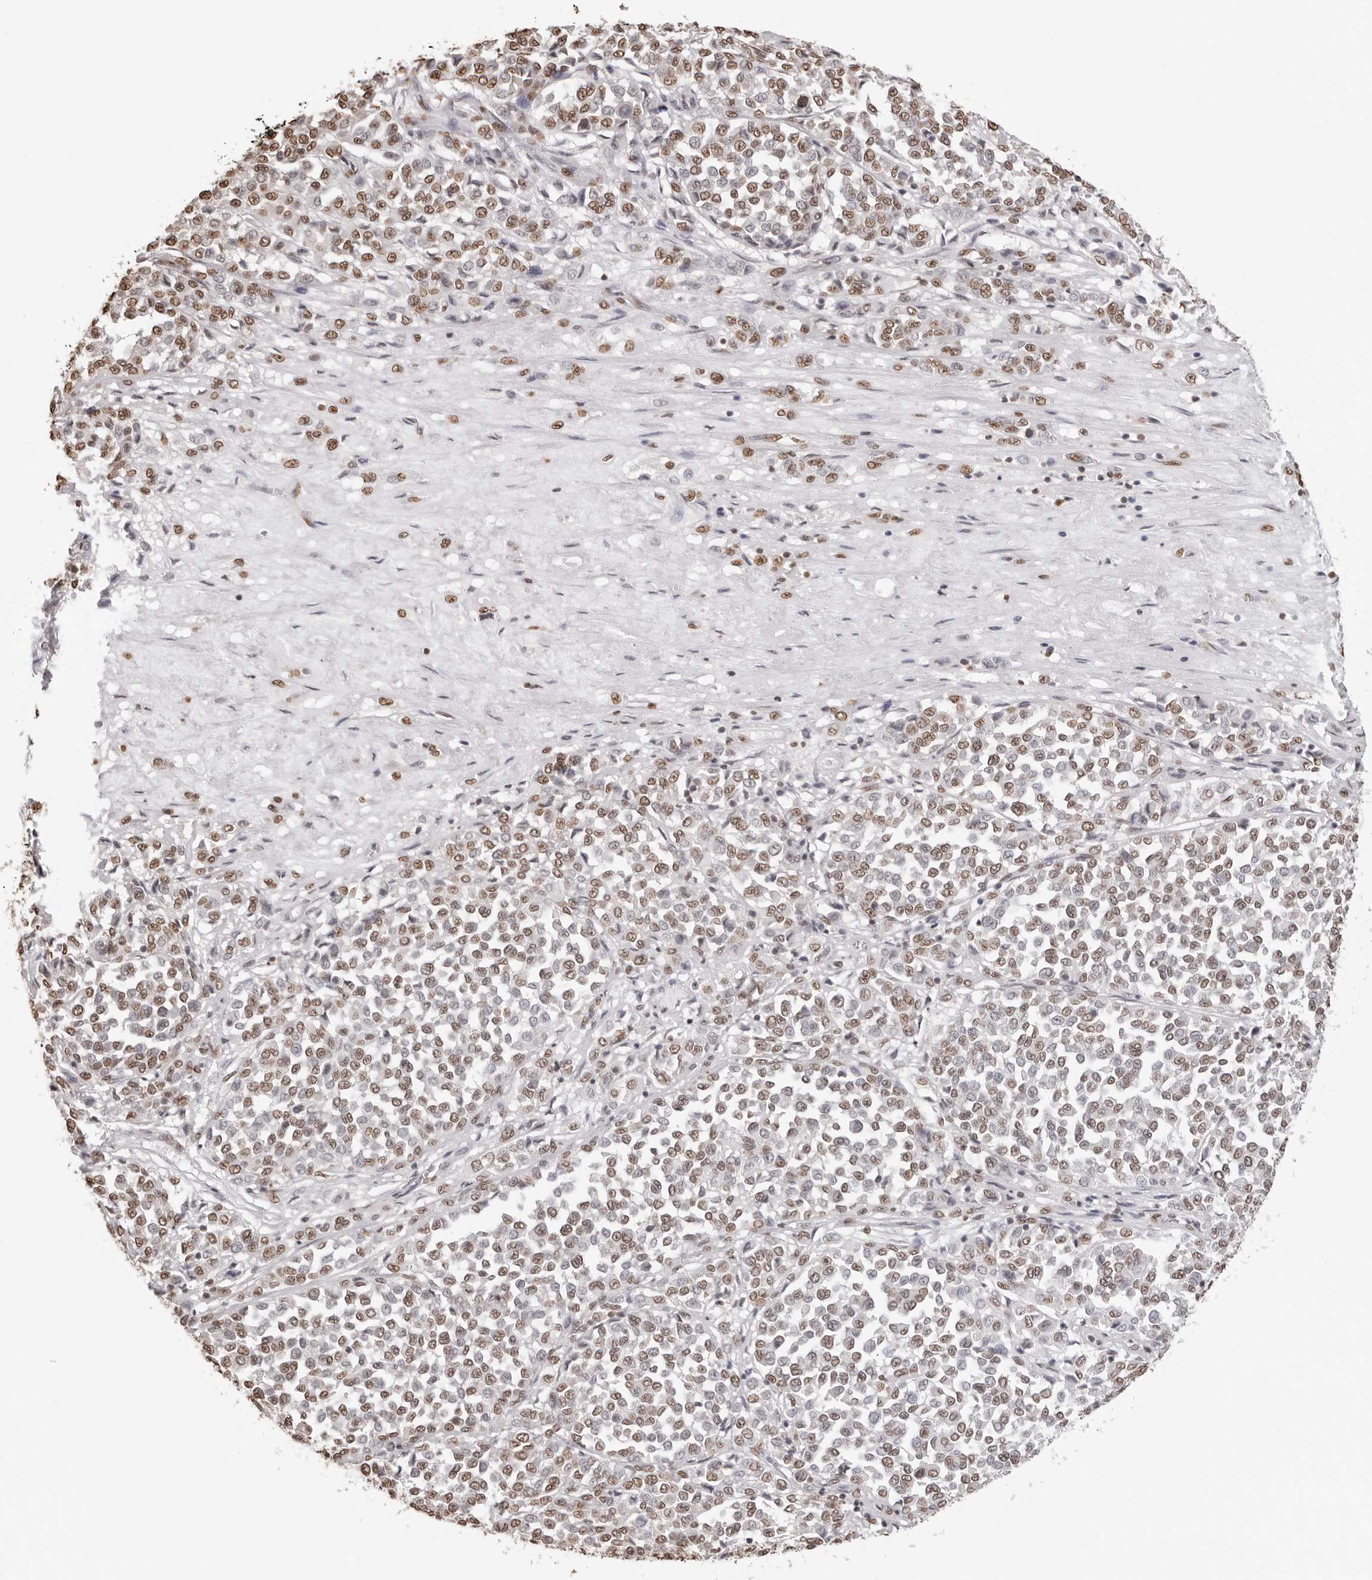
{"staining": {"intensity": "moderate", "quantity": ">75%", "location": "nuclear"}, "tissue": "melanoma", "cell_type": "Tumor cells", "image_type": "cancer", "snomed": [{"axis": "morphology", "description": "Malignant melanoma, Metastatic site"}, {"axis": "topography", "description": "Pancreas"}], "caption": "IHC of human malignant melanoma (metastatic site) displays medium levels of moderate nuclear staining in about >75% of tumor cells.", "gene": "OLIG3", "patient": {"sex": "female", "age": 30}}